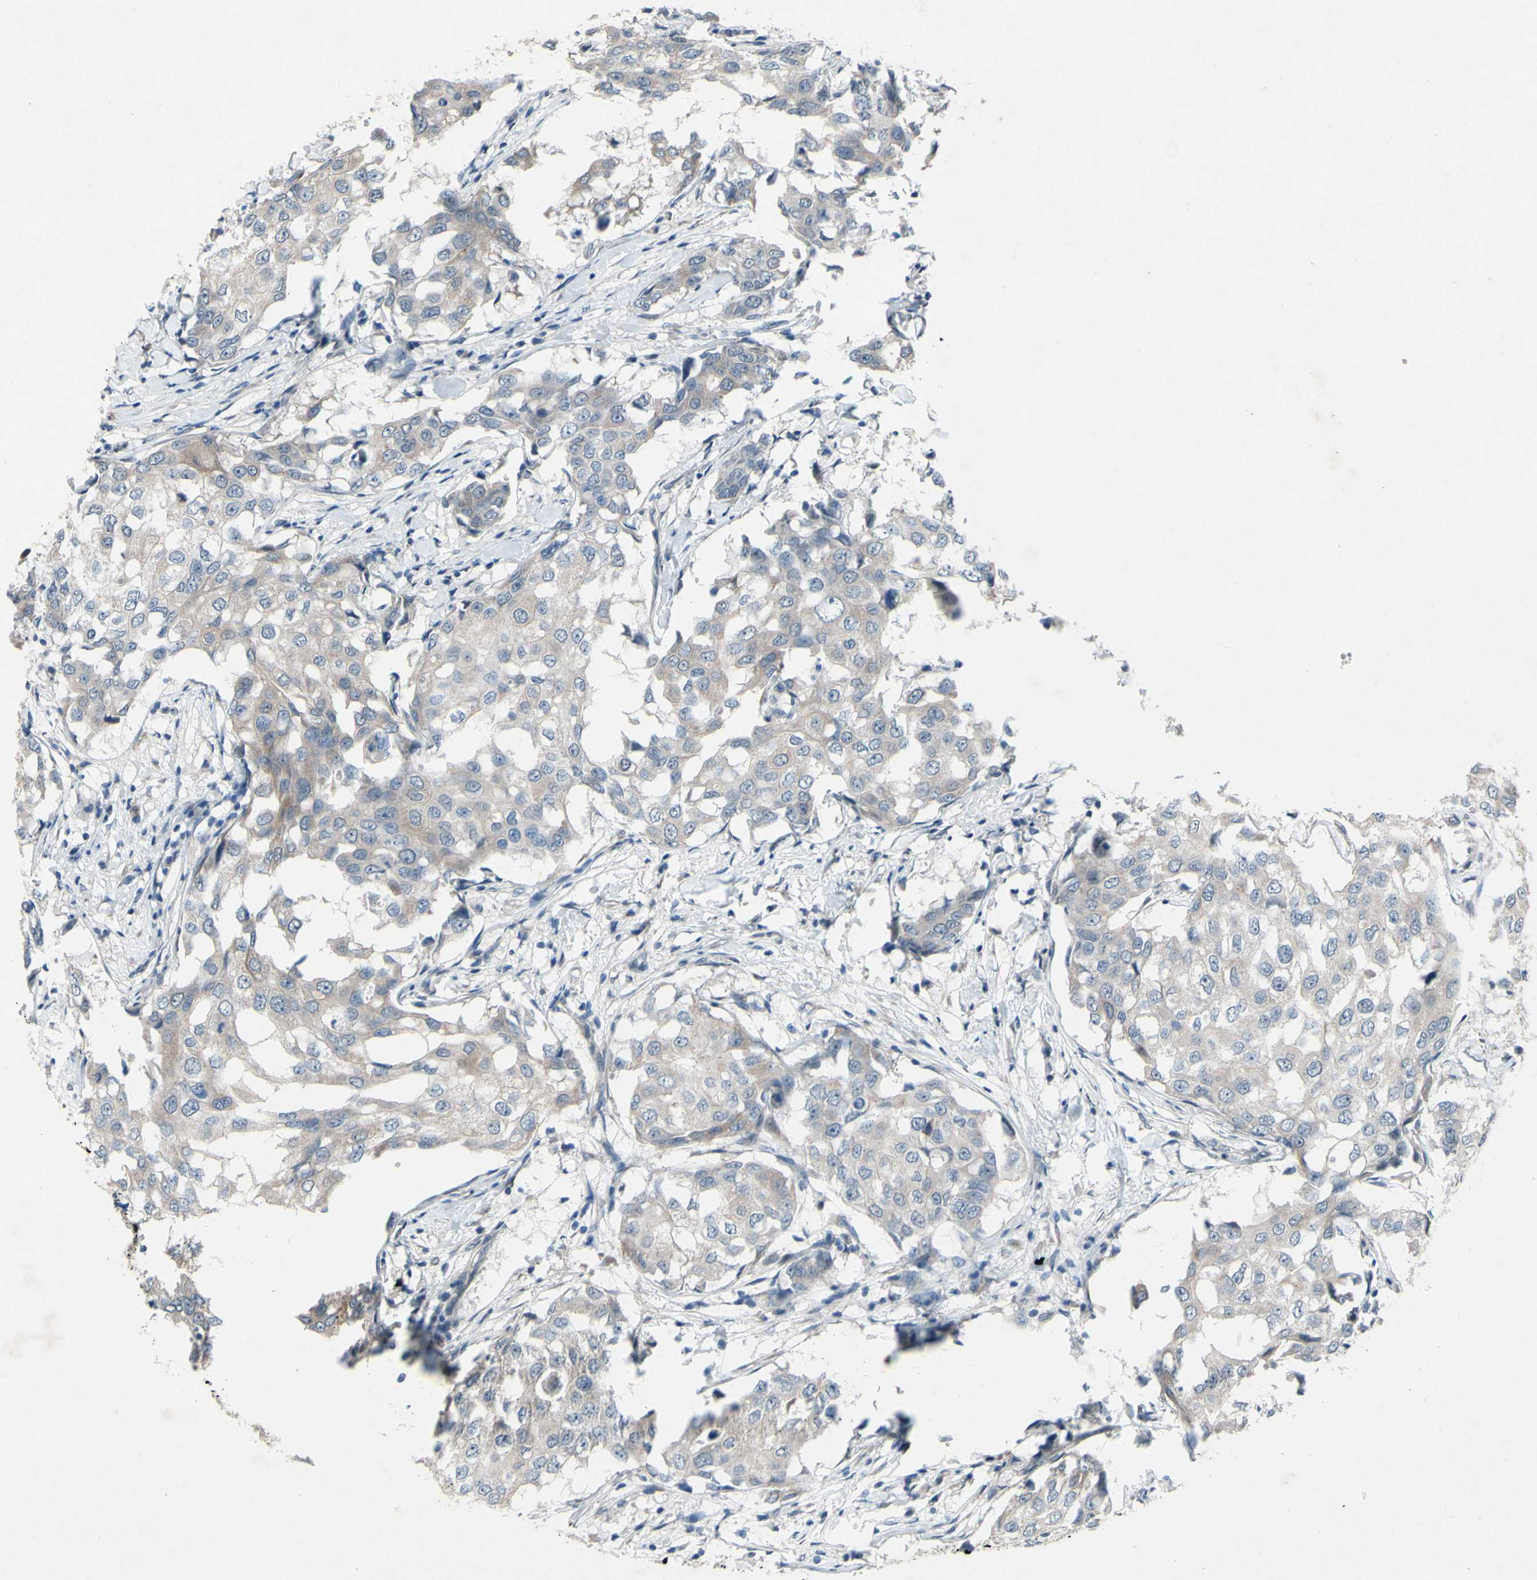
{"staining": {"intensity": "moderate", "quantity": ">75%", "location": "cytoplasmic/membranous"}, "tissue": "breast cancer", "cell_type": "Tumor cells", "image_type": "cancer", "snomed": [{"axis": "morphology", "description": "Duct carcinoma"}, {"axis": "topography", "description": "Breast"}], "caption": "Protein expression analysis of human infiltrating ductal carcinoma (breast) reveals moderate cytoplasmic/membranous positivity in about >75% of tumor cells. Ihc stains the protein of interest in brown and the nuclei are stained blue.", "gene": "GRAMD2B", "patient": {"sex": "female", "age": 27}}